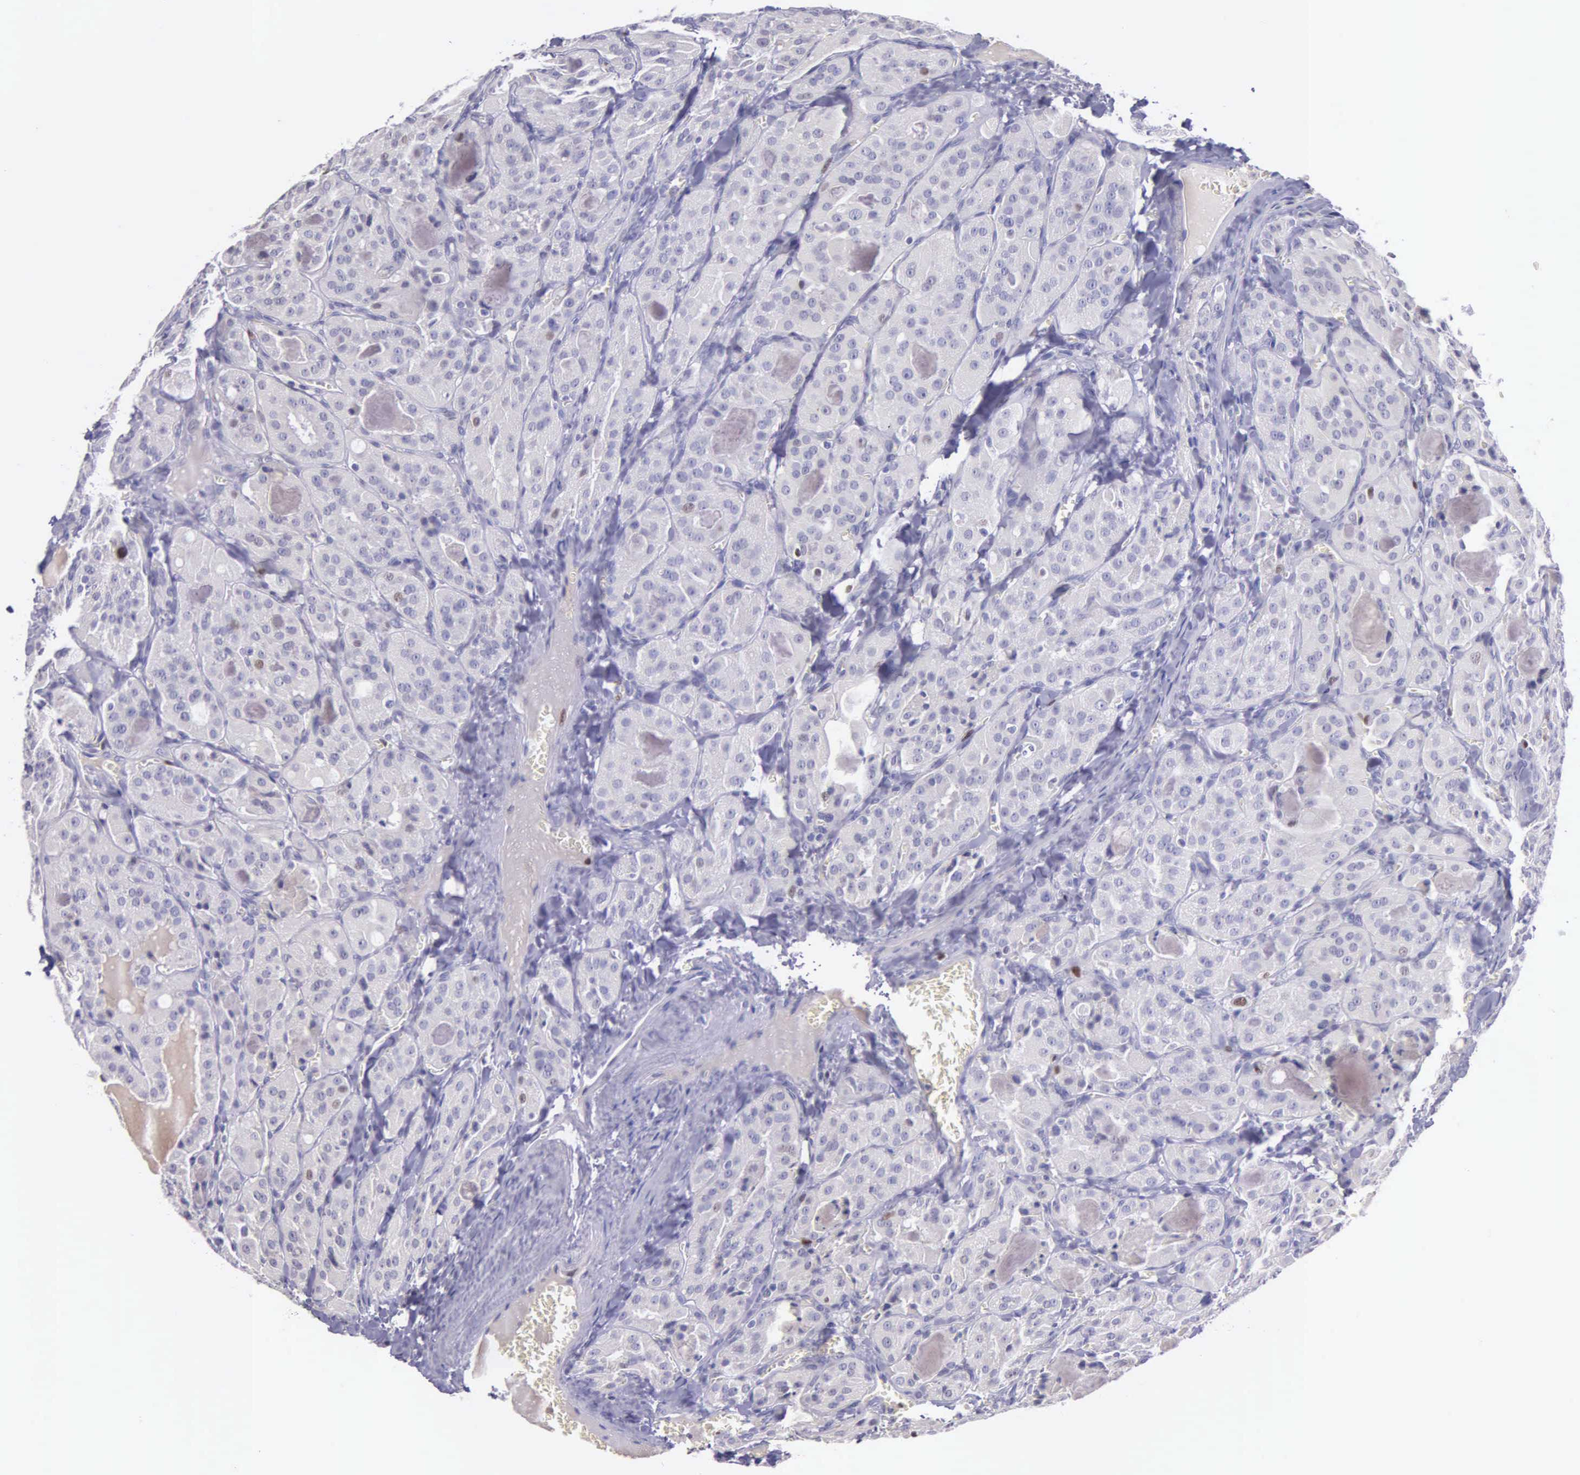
{"staining": {"intensity": "weak", "quantity": "<25%", "location": "nuclear"}, "tissue": "thyroid cancer", "cell_type": "Tumor cells", "image_type": "cancer", "snomed": [{"axis": "morphology", "description": "Carcinoma, NOS"}, {"axis": "topography", "description": "Thyroid gland"}], "caption": "DAB immunohistochemical staining of thyroid carcinoma shows no significant positivity in tumor cells.", "gene": "MCM5", "patient": {"sex": "male", "age": 76}}